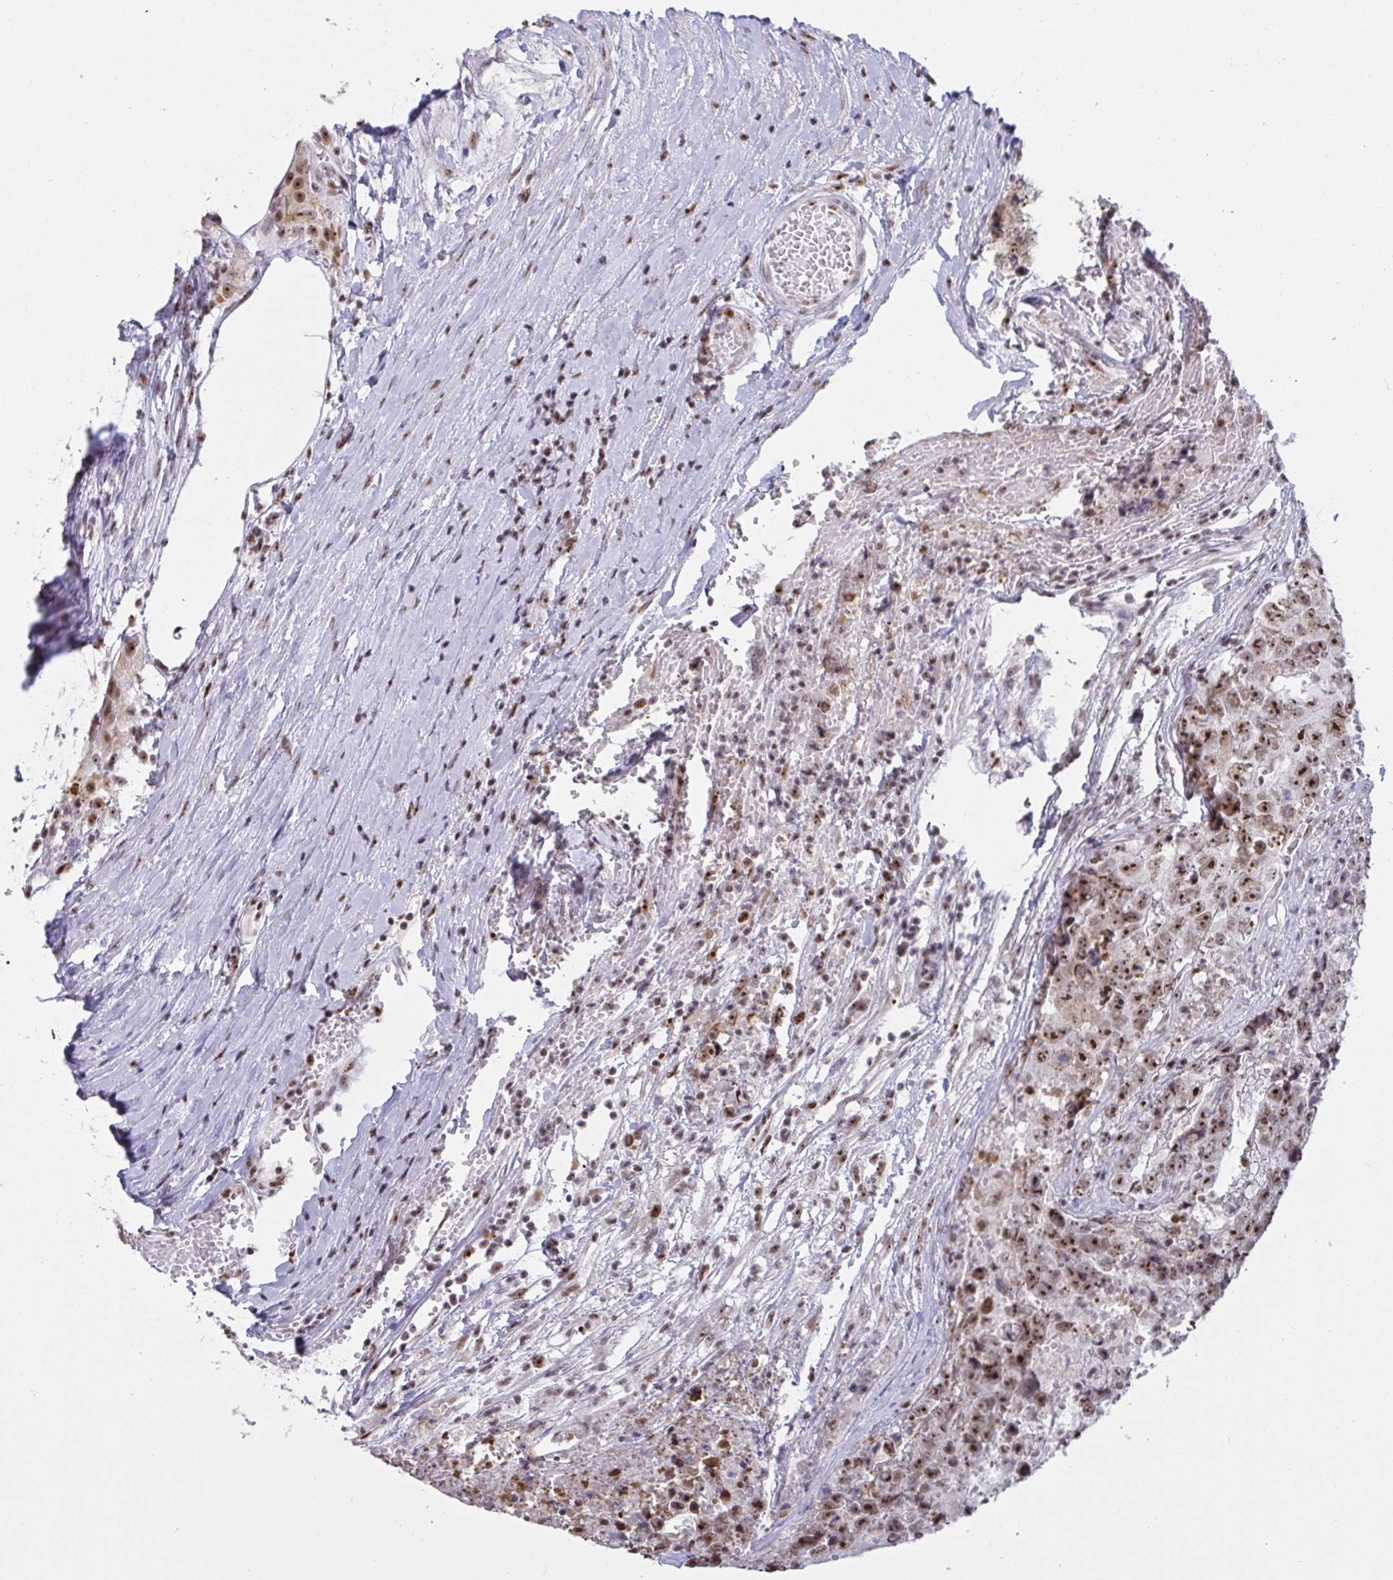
{"staining": {"intensity": "moderate", "quantity": ">75%", "location": "nuclear"}, "tissue": "testis cancer", "cell_type": "Tumor cells", "image_type": "cancer", "snomed": [{"axis": "morphology", "description": "Normal tissue, NOS"}, {"axis": "morphology", "description": "Carcinoma, Embryonal, NOS"}, {"axis": "topography", "description": "Testis"}, {"axis": "topography", "description": "Epididymis"}], "caption": "IHC (DAB (3,3'-diaminobenzidine)) staining of testis embryonal carcinoma reveals moderate nuclear protein expression in about >75% of tumor cells.", "gene": "SUPT16H", "patient": {"sex": "male", "age": 25}}